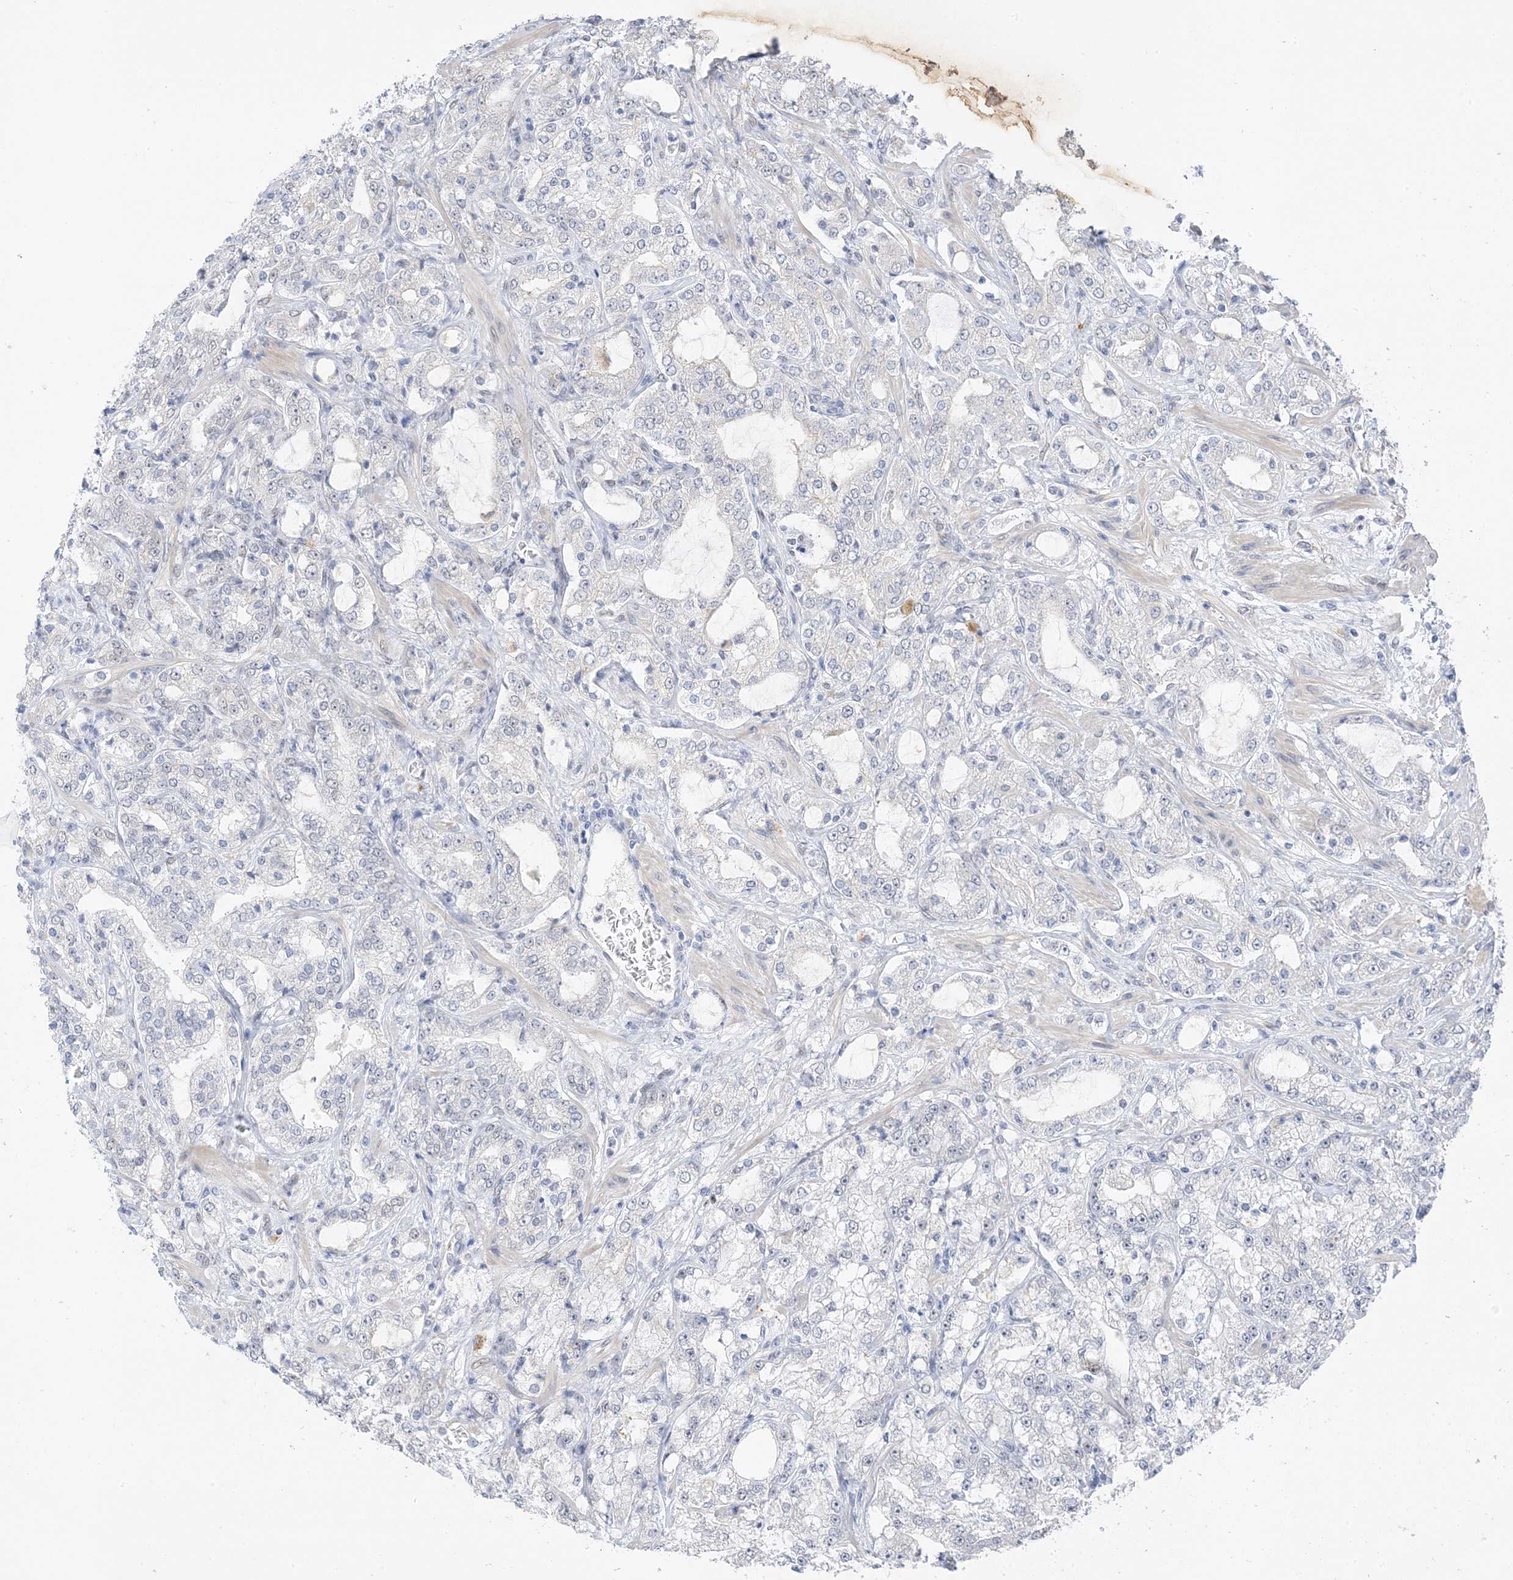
{"staining": {"intensity": "negative", "quantity": "none", "location": "none"}, "tissue": "prostate cancer", "cell_type": "Tumor cells", "image_type": "cancer", "snomed": [{"axis": "morphology", "description": "Adenocarcinoma, High grade"}, {"axis": "topography", "description": "Prostate"}], "caption": "The photomicrograph exhibits no staining of tumor cells in prostate cancer (high-grade adenocarcinoma).", "gene": "MSL3", "patient": {"sex": "male", "age": 64}}